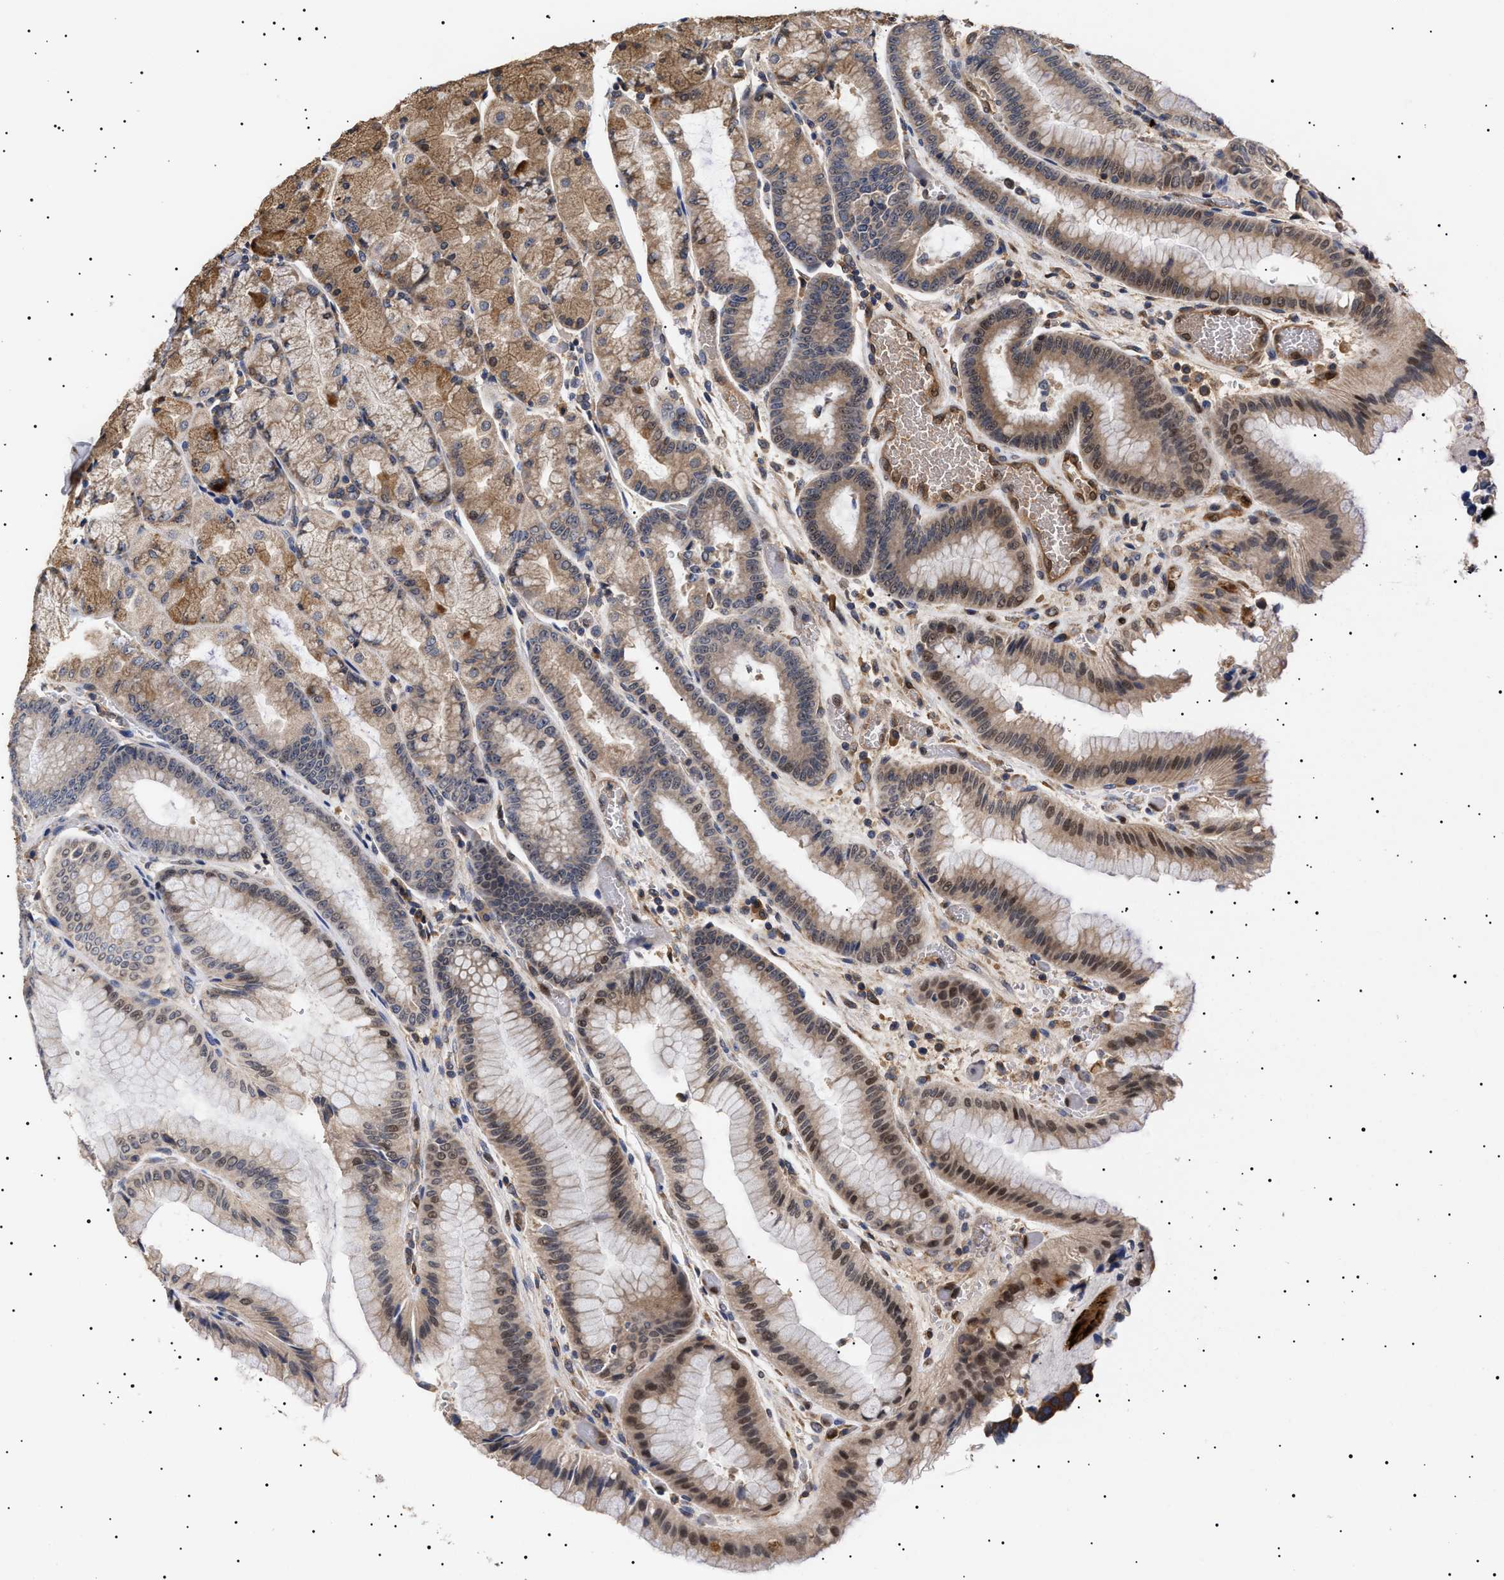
{"staining": {"intensity": "moderate", "quantity": ">75%", "location": "cytoplasmic/membranous,nuclear"}, "tissue": "stomach", "cell_type": "Glandular cells", "image_type": "normal", "snomed": [{"axis": "morphology", "description": "Normal tissue, NOS"}, {"axis": "morphology", "description": "Carcinoid, malignant, NOS"}, {"axis": "topography", "description": "Stomach, upper"}], "caption": "This micrograph reveals immunohistochemistry staining of unremarkable stomach, with medium moderate cytoplasmic/membranous,nuclear expression in approximately >75% of glandular cells.", "gene": "KRBA1", "patient": {"sex": "male", "age": 39}}